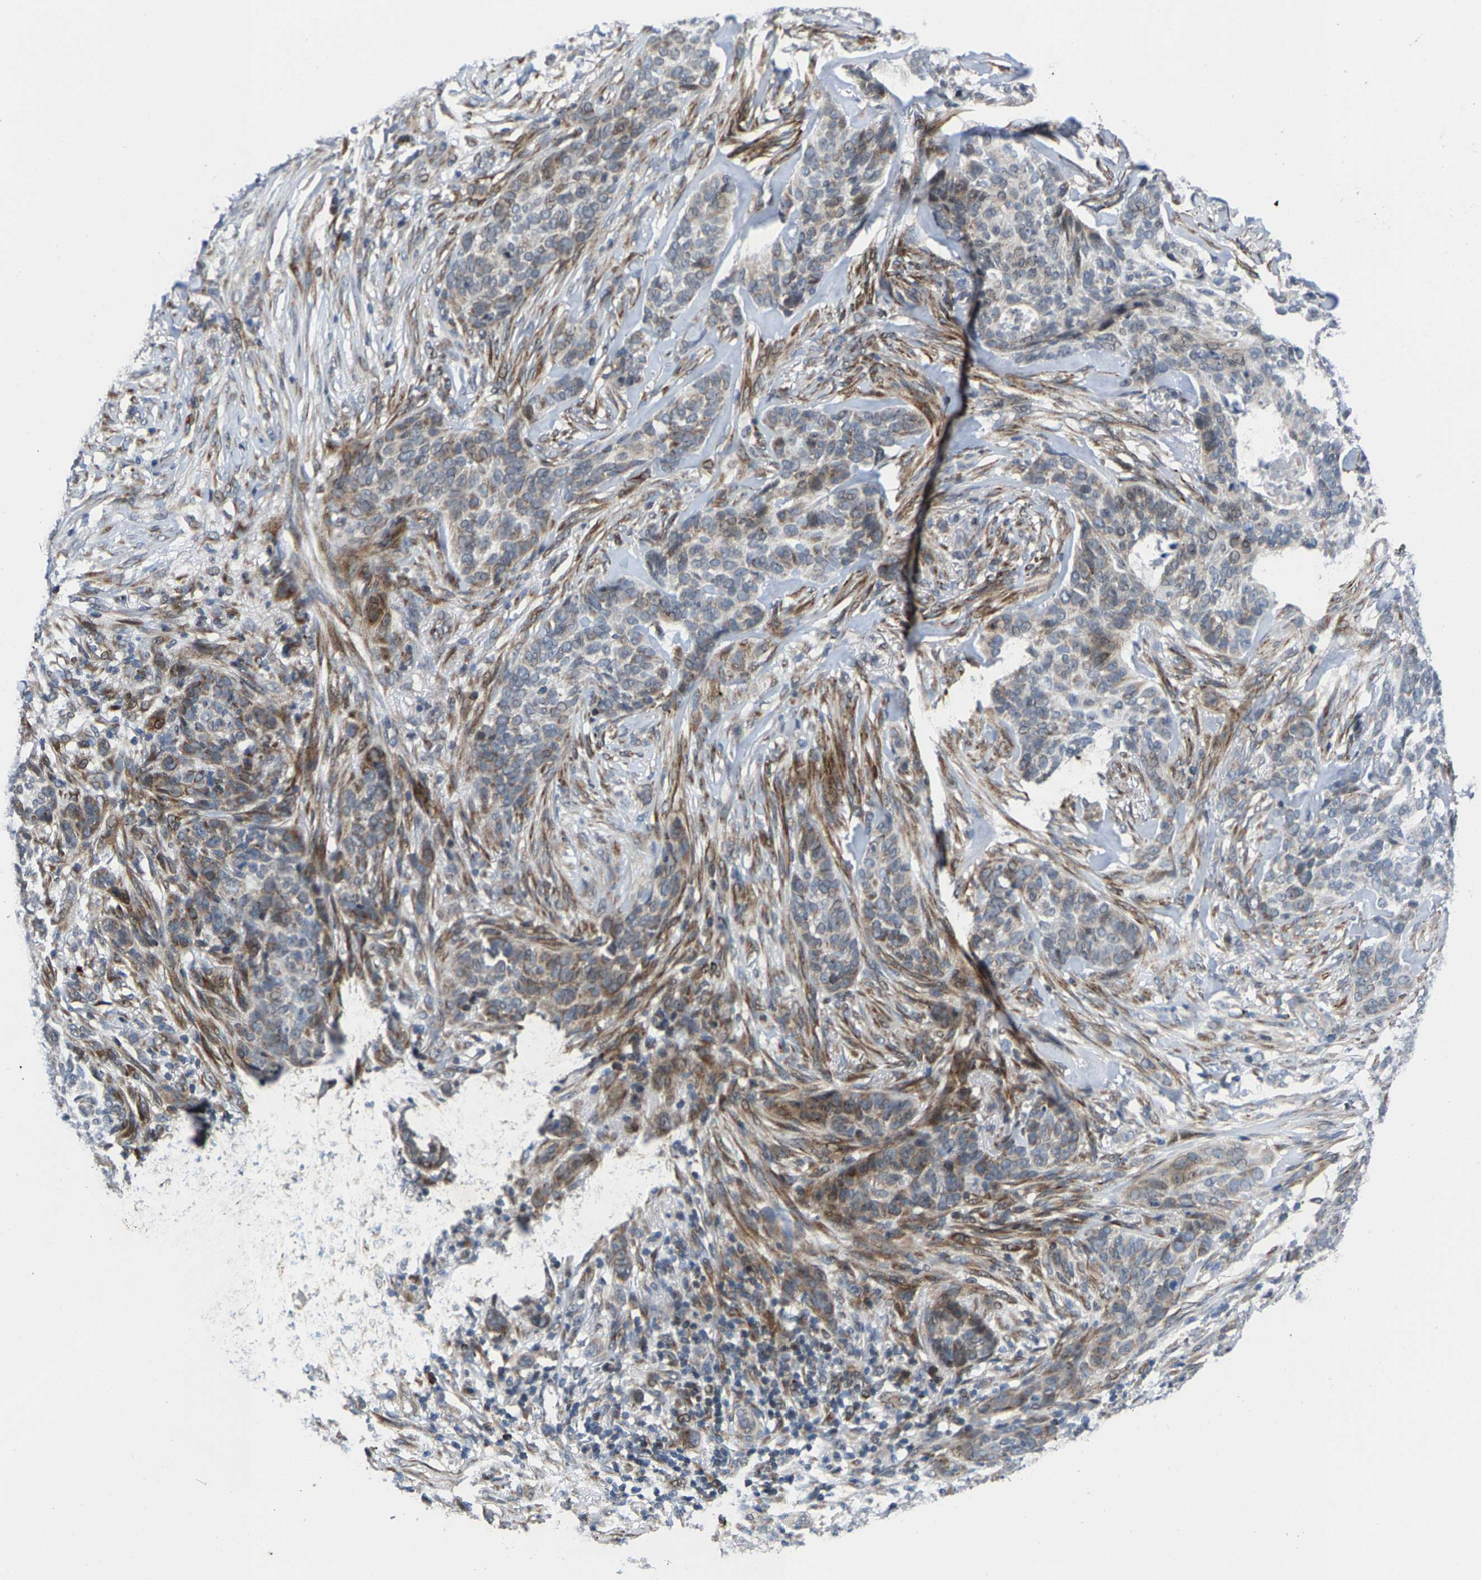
{"staining": {"intensity": "moderate", "quantity": "<25%", "location": "cytoplasmic/membranous"}, "tissue": "skin cancer", "cell_type": "Tumor cells", "image_type": "cancer", "snomed": [{"axis": "morphology", "description": "Basal cell carcinoma"}, {"axis": "topography", "description": "Skin"}], "caption": "Skin basal cell carcinoma stained with DAB (3,3'-diaminobenzidine) IHC displays low levels of moderate cytoplasmic/membranous staining in about <25% of tumor cells.", "gene": "TDRKH", "patient": {"sex": "male", "age": 85}}